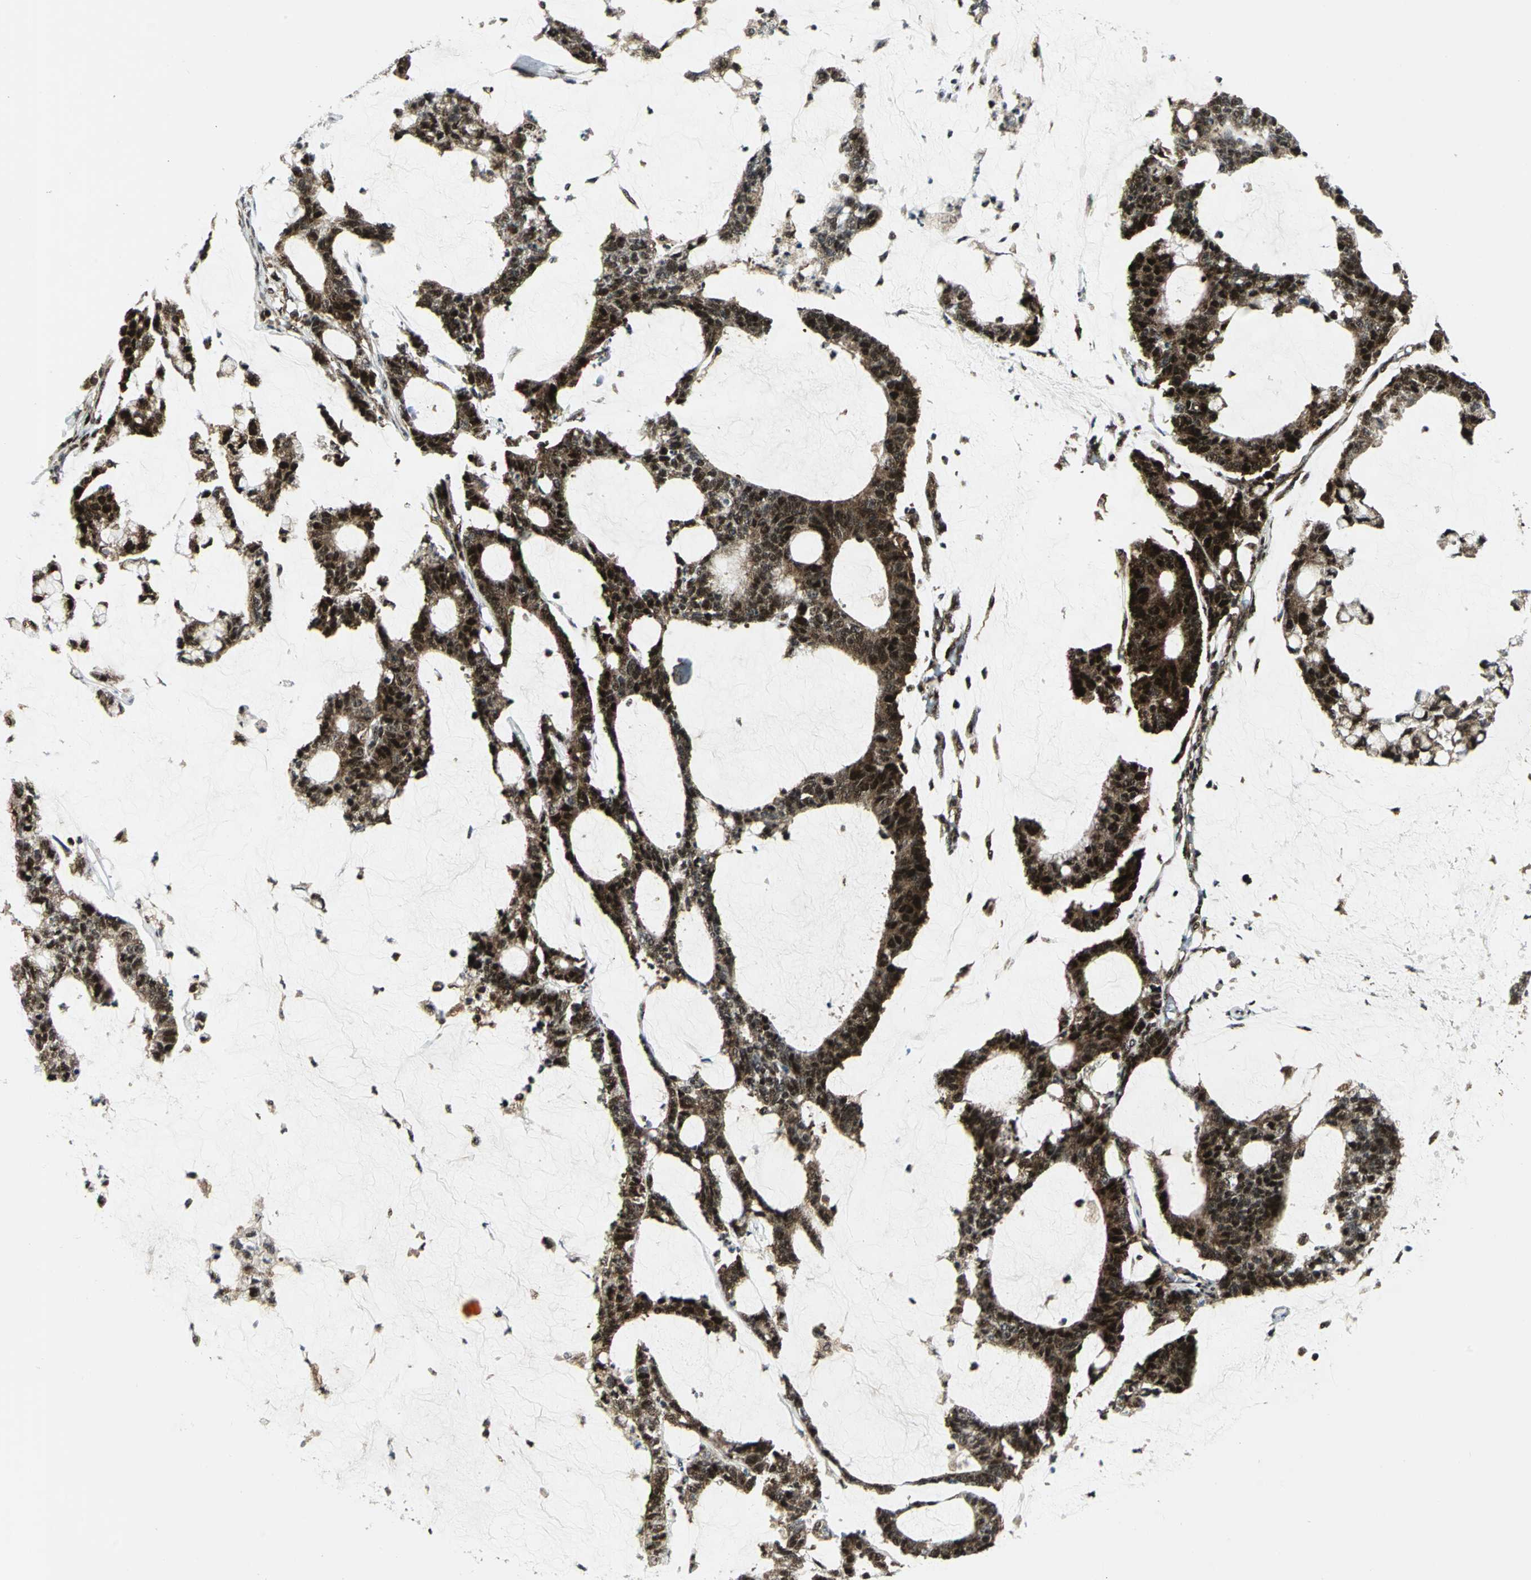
{"staining": {"intensity": "strong", "quantity": ">75%", "location": "cytoplasmic/membranous,nuclear"}, "tissue": "colorectal cancer", "cell_type": "Tumor cells", "image_type": "cancer", "snomed": [{"axis": "morphology", "description": "Adenocarcinoma, NOS"}, {"axis": "topography", "description": "Colon"}], "caption": "A high amount of strong cytoplasmic/membranous and nuclear positivity is identified in about >75% of tumor cells in colorectal adenocarcinoma tissue.", "gene": "COPS5", "patient": {"sex": "female", "age": 84}}